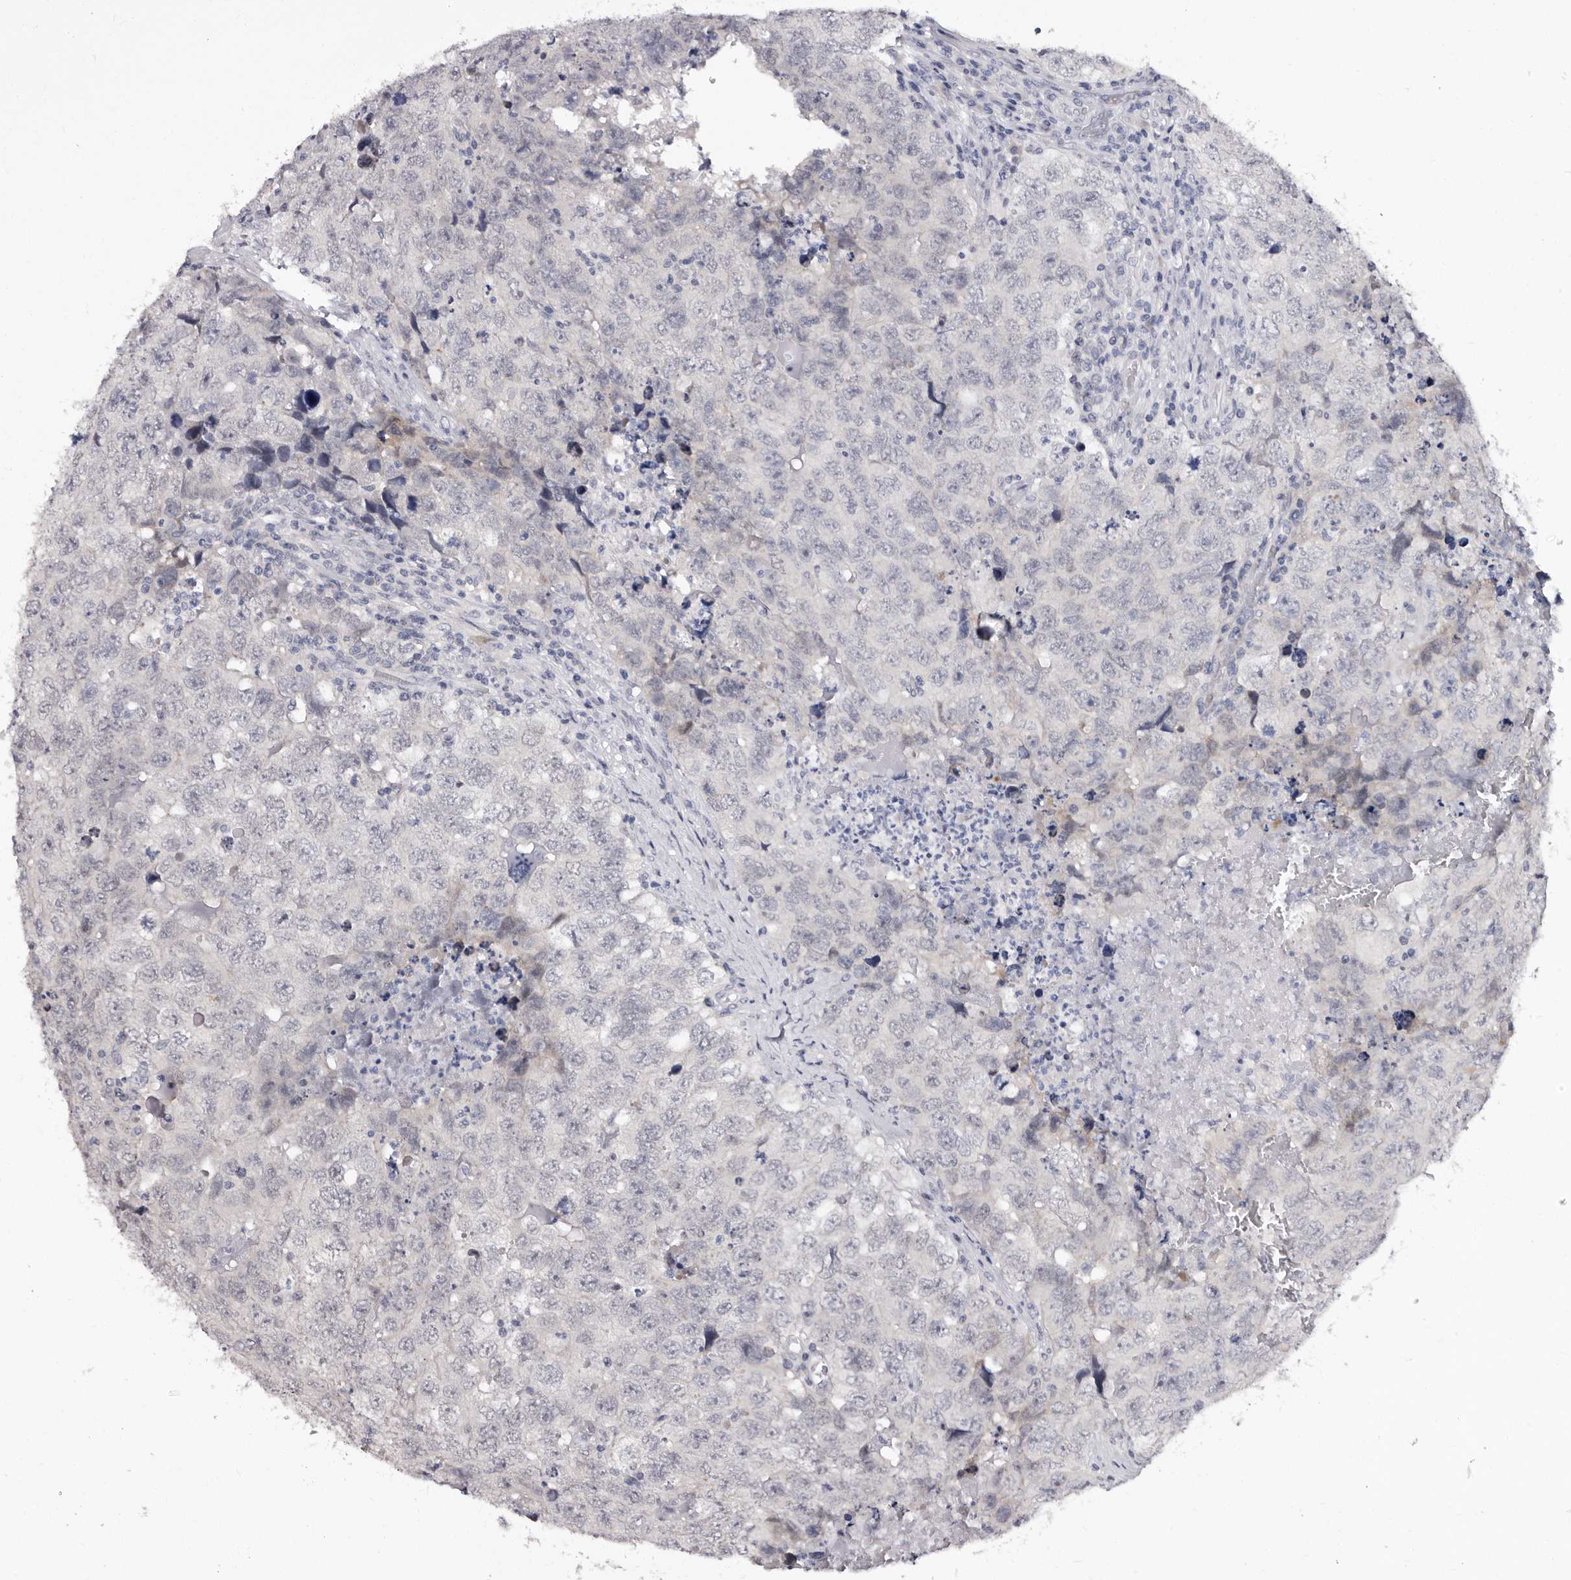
{"staining": {"intensity": "negative", "quantity": "none", "location": "none"}, "tissue": "testis cancer", "cell_type": "Tumor cells", "image_type": "cancer", "snomed": [{"axis": "morphology", "description": "Seminoma, NOS"}, {"axis": "morphology", "description": "Carcinoma, Embryonal, NOS"}, {"axis": "topography", "description": "Testis"}], "caption": "Immunohistochemical staining of human seminoma (testis) reveals no significant expression in tumor cells.", "gene": "PHF20L1", "patient": {"sex": "male", "age": 43}}